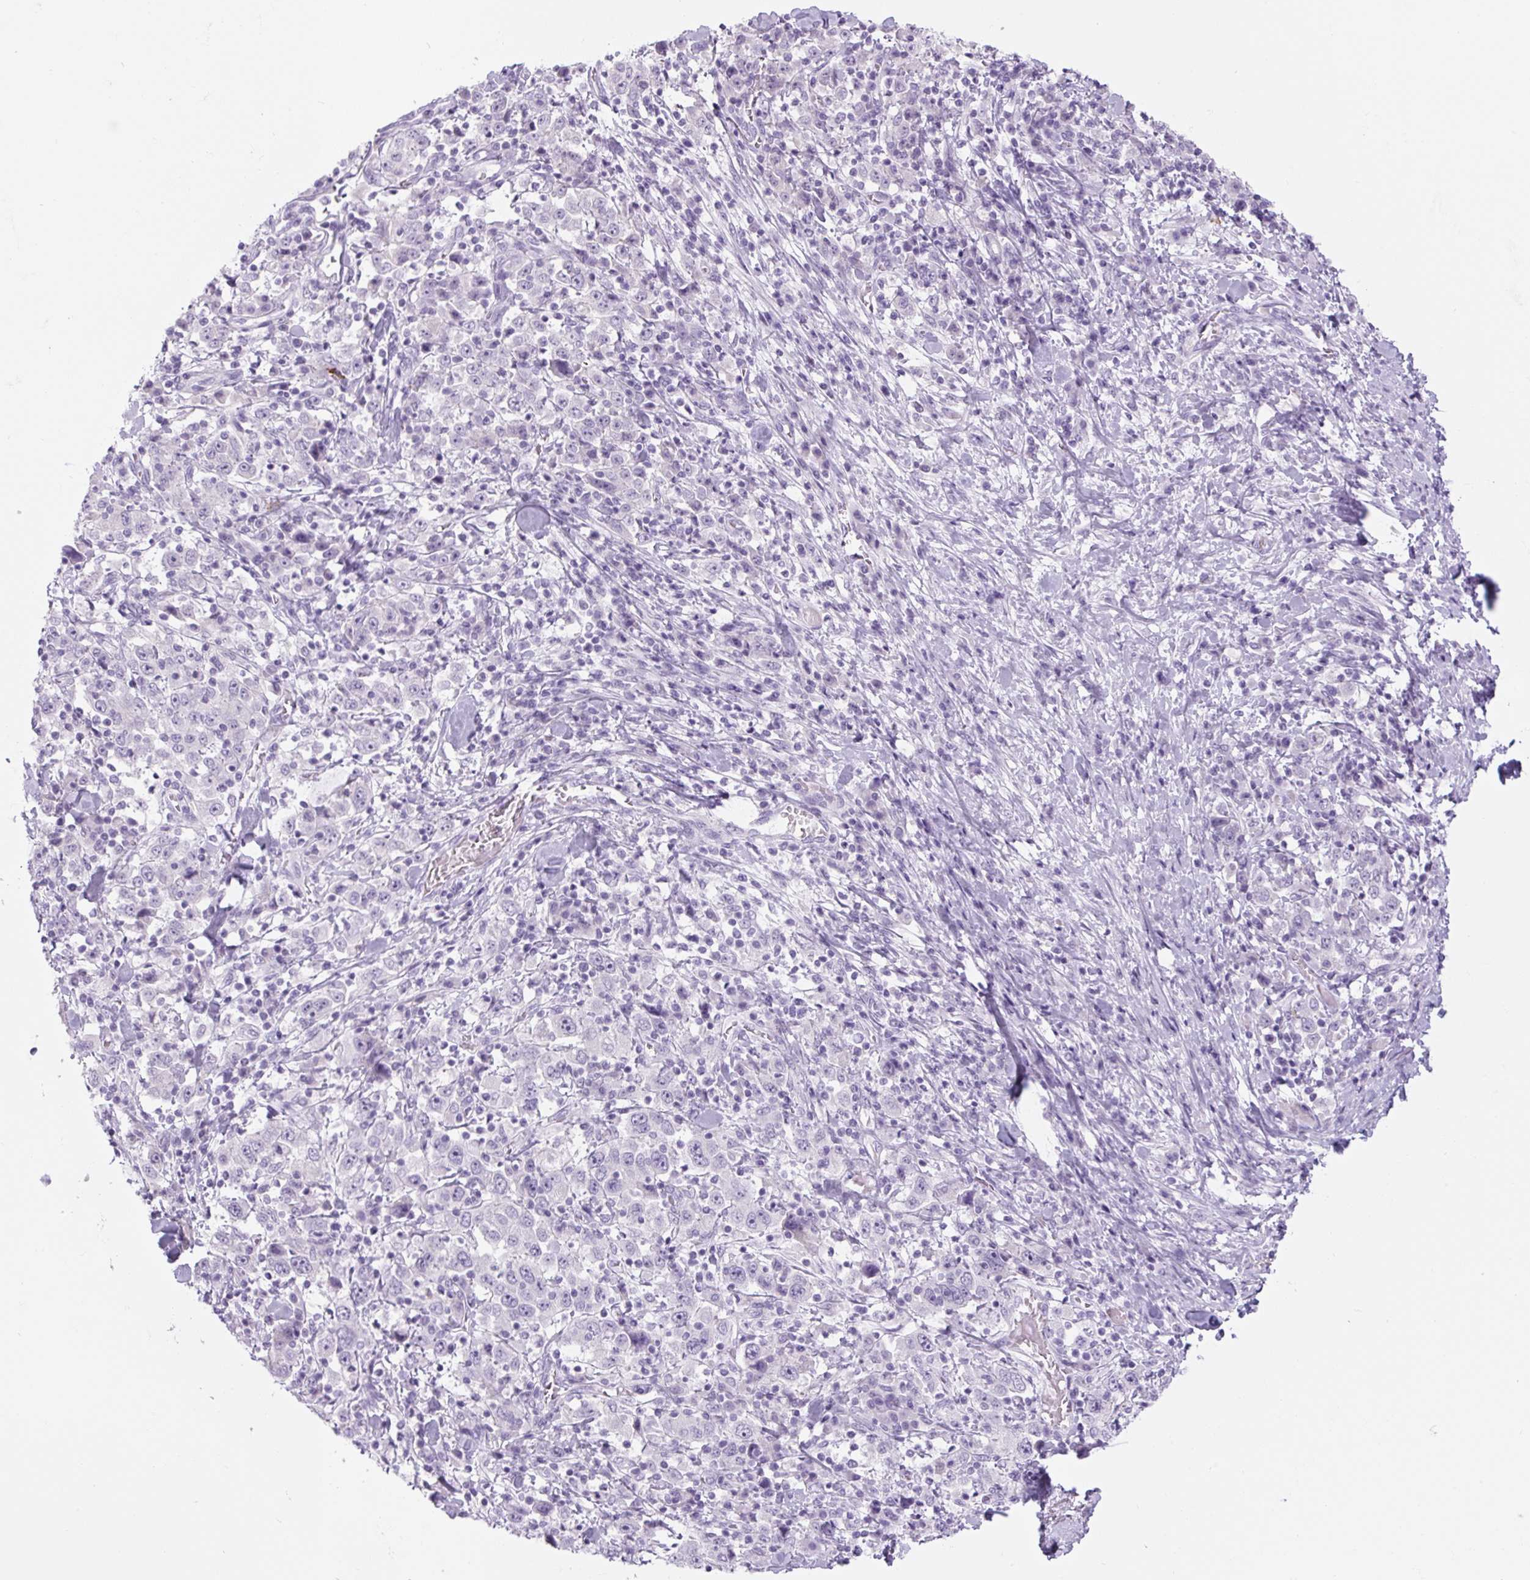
{"staining": {"intensity": "negative", "quantity": "none", "location": "none"}, "tissue": "stomach cancer", "cell_type": "Tumor cells", "image_type": "cancer", "snomed": [{"axis": "morphology", "description": "Normal tissue, NOS"}, {"axis": "morphology", "description": "Adenocarcinoma, NOS"}, {"axis": "topography", "description": "Stomach, upper"}, {"axis": "topography", "description": "Stomach"}], "caption": "Immunohistochemistry of human adenocarcinoma (stomach) reveals no staining in tumor cells.", "gene": "COL9A2", "patient": {"sex": "male", "age": 59}}